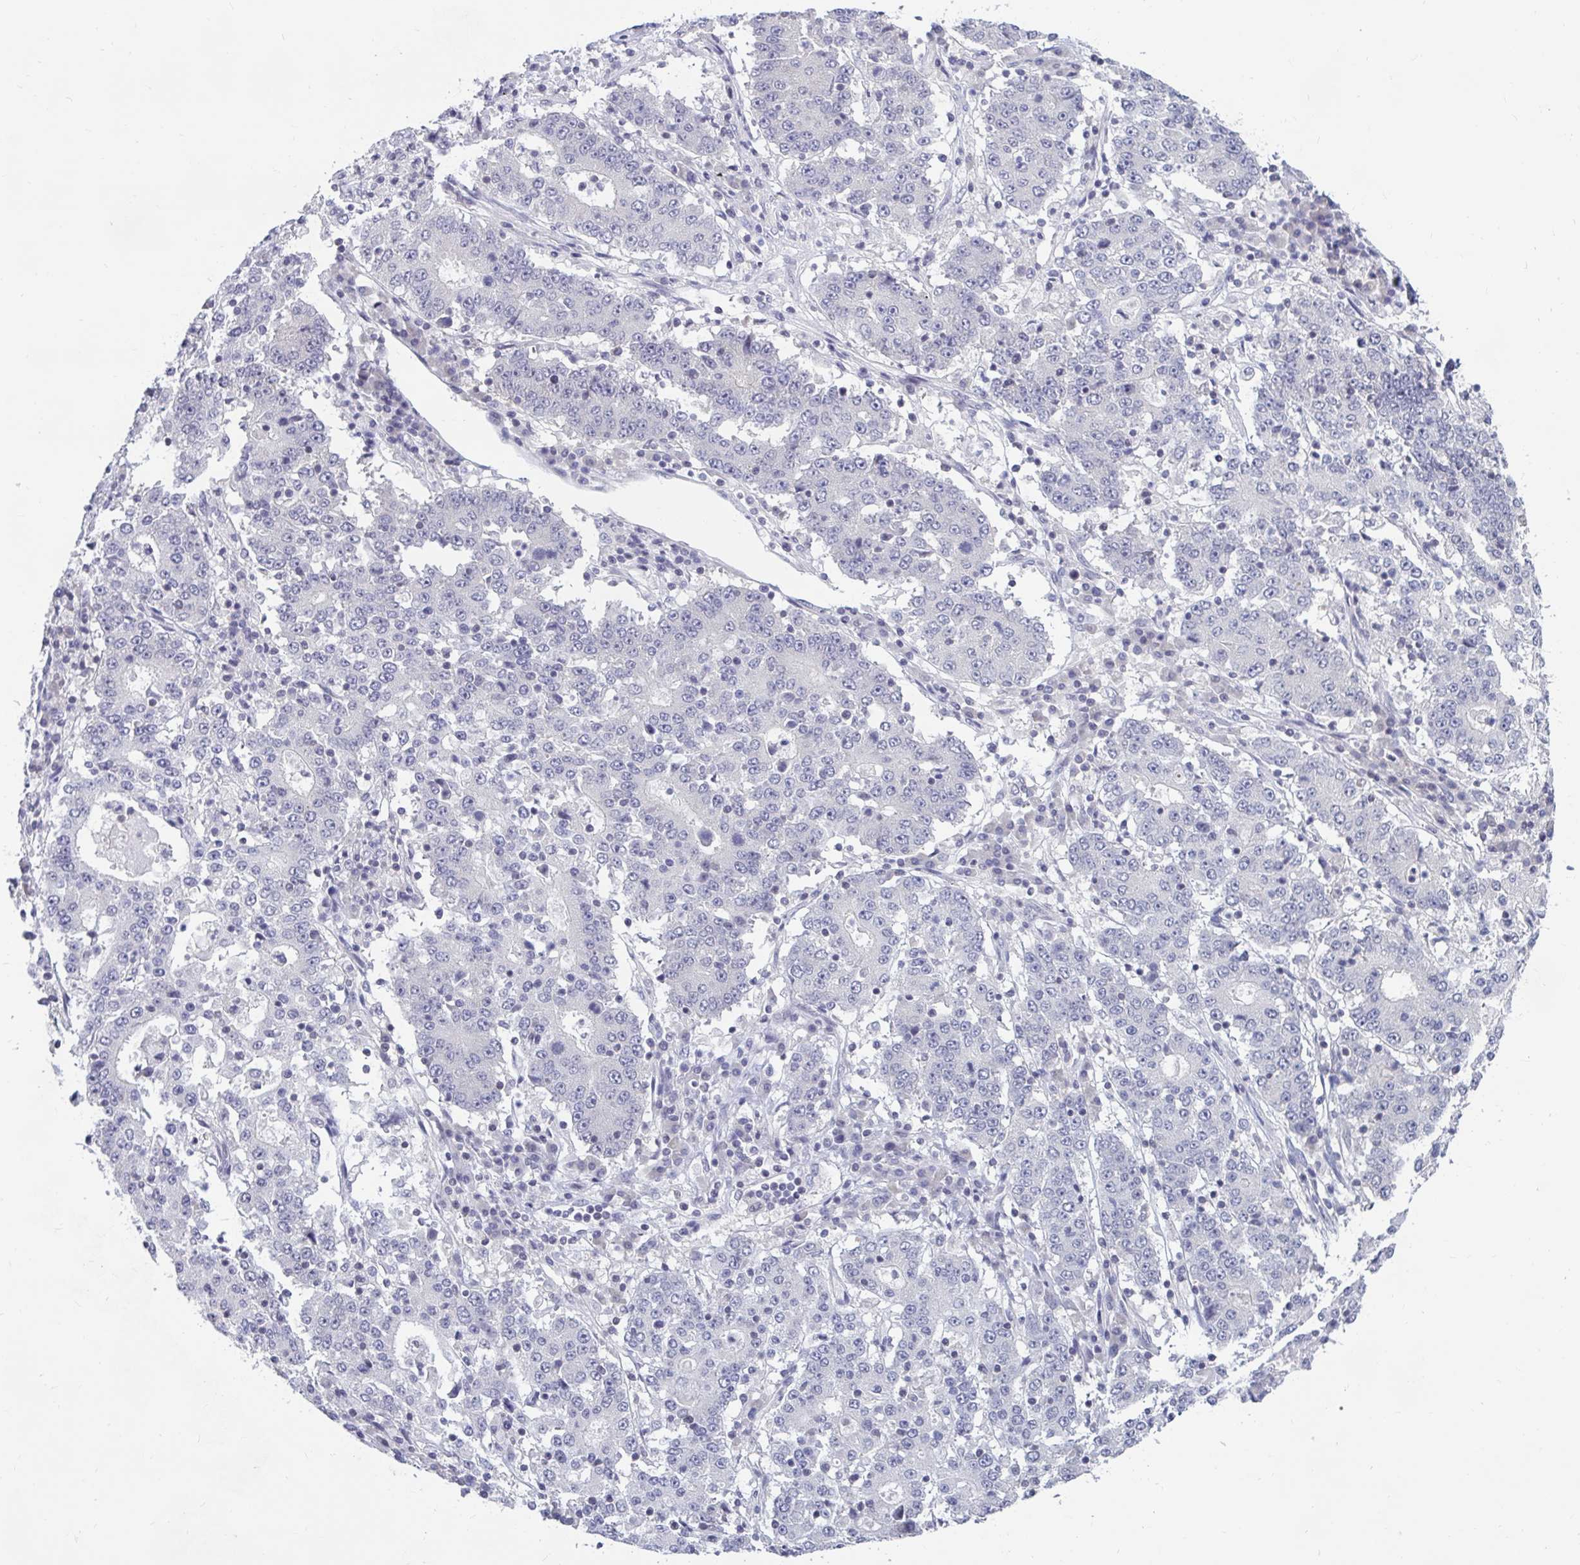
{"staining": {"intensity": "negative", "quantity": "none", "location": "none"}, "tissue": "stomach cancer", "cell_type": "Tumor cells", "image_type": "cancer", "snomed": [{"axis": "morphology", "description": "Adenocarcinoma, NOS"}, {"axis": "topography", "description": "Stomach"}], "caption": "This is an immunohistochemistry (IHC) image of adenocarcinoma (stomach). There is no positivity in tumor cells.", "gene": "ARPP19", "patient": {"sex": "male", "age": 59}}